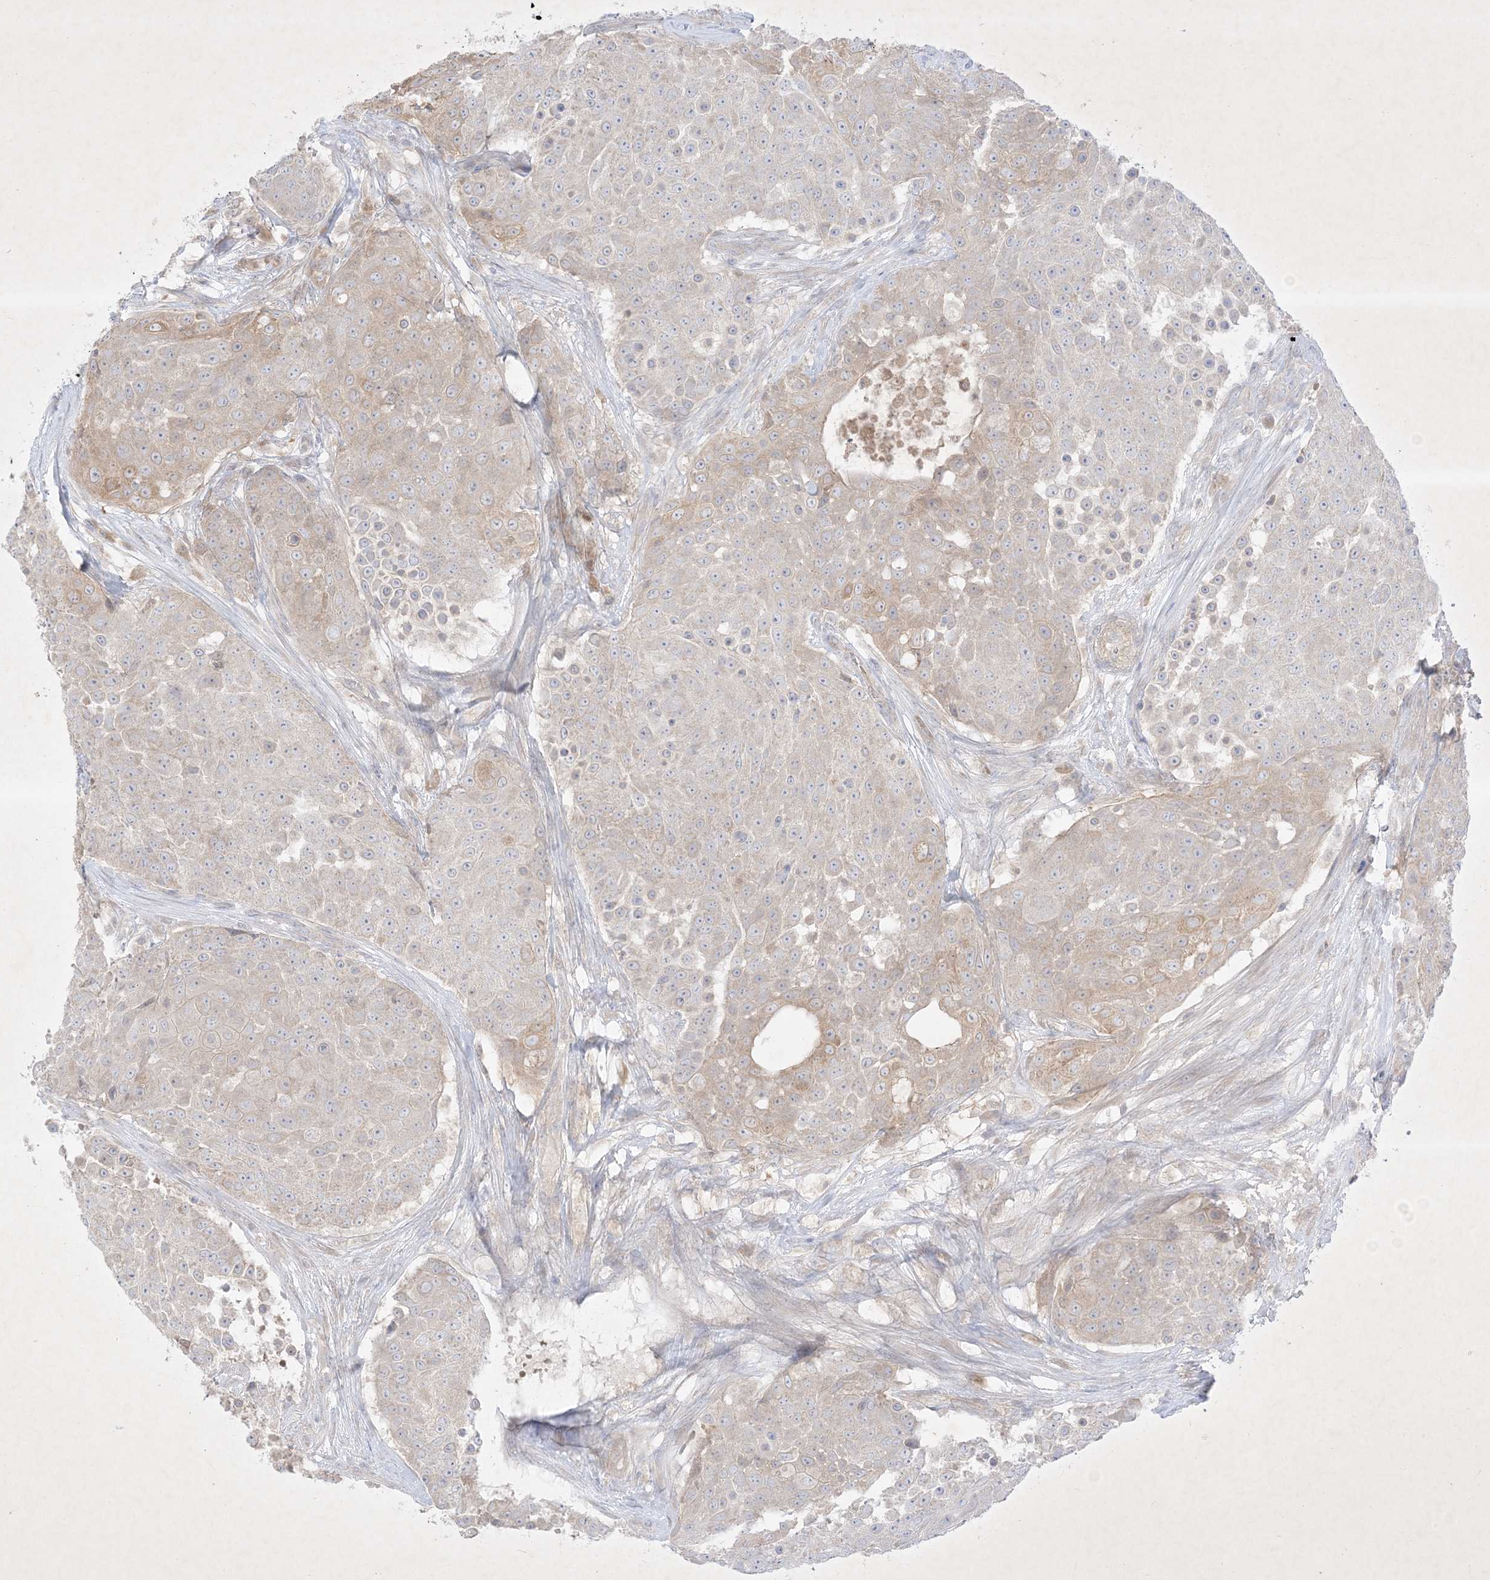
{"staining": {"intensity": "weak", "quantity": "<25%", "location": "cytoplasmic/membranous"}, "tissue": "urothelial cancer", "cell_type": "Tumor cells", "image_type": "cancer", "snomed": [{"axis": "morphology", "description": "Urothelial carcinoma, High grade"}, {"axis": "topography", "description": "Urinary bladder"}], "caption": "This is a micrograph of immunohistochemistry (IHC) staining of urothelial carcinoma (high-grade), which shows no positivity in tumor cells. (Stains: DAB (3,3'-diaminobenzidine) immunohistochemistry with hematoxylin counter stain, Microscopy: brightfield microscopy at high magnification).", "gene": "PLEKHA3", "patient": {"sex": "female", "age": 63}}